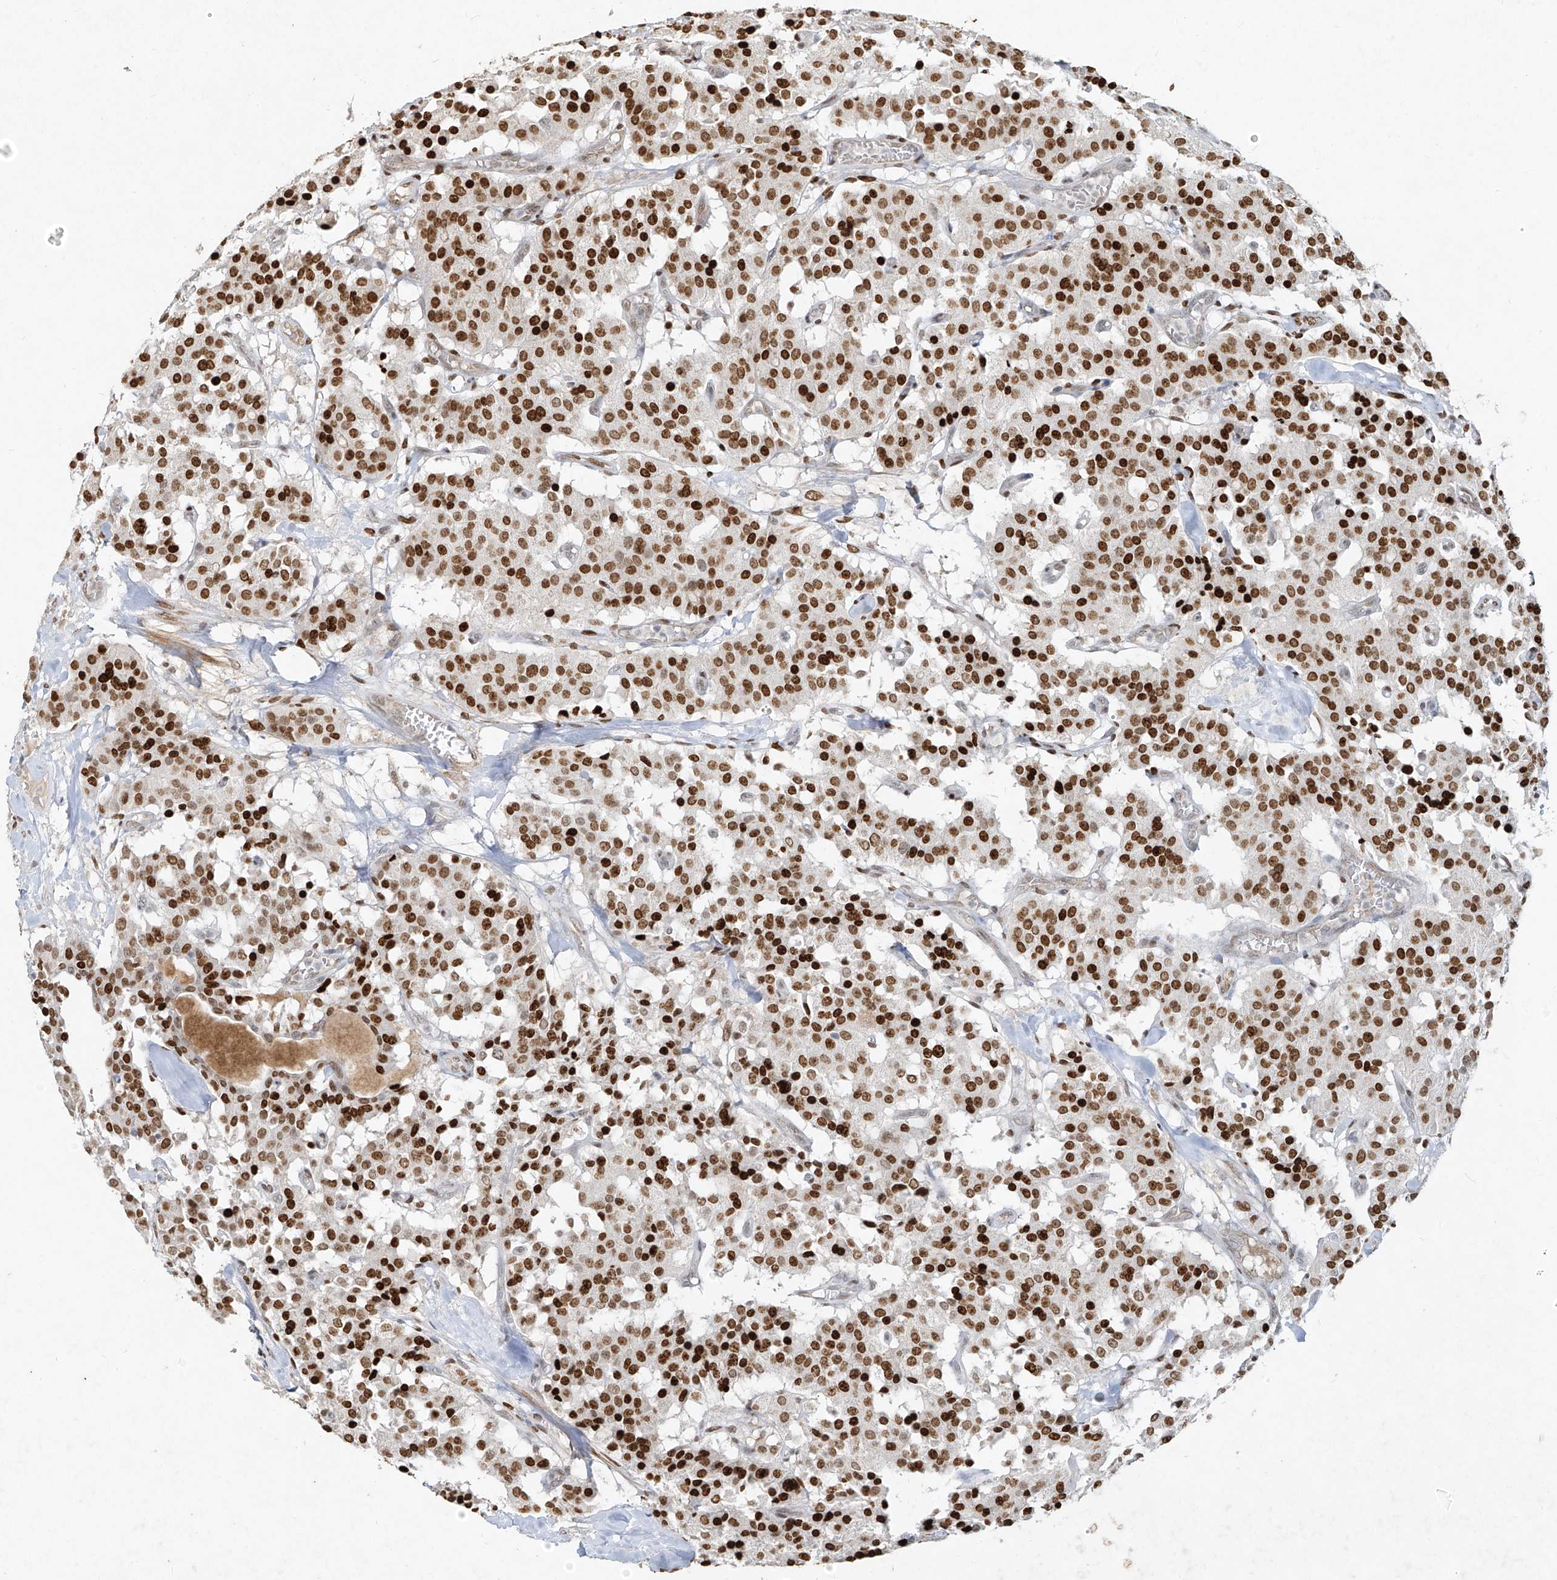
{"staining": {"intensity": "strong", "quantity": ">75%", "location": "nuclear"}, "tissue": "carcinoid", "cell_type": "Tumor cells", "image_type": "cancer", "snomed": [{"axis": "morphology", "description": "Carcinoid, malignant, NOS"}, {"axis": "topography", "description": "Lung"}], "caption": "A brown stain highlights strong nuclear positivity of a protein in human carcinoid tumor cells. The staining was performed using DAB (3,3'-diaminobenzidine), with brown indicating positive protein expression. Nuclei are stained blue with hematoxylin.", "gene": "ATRIP", "patient": {"sex": "male", "age": 30}}